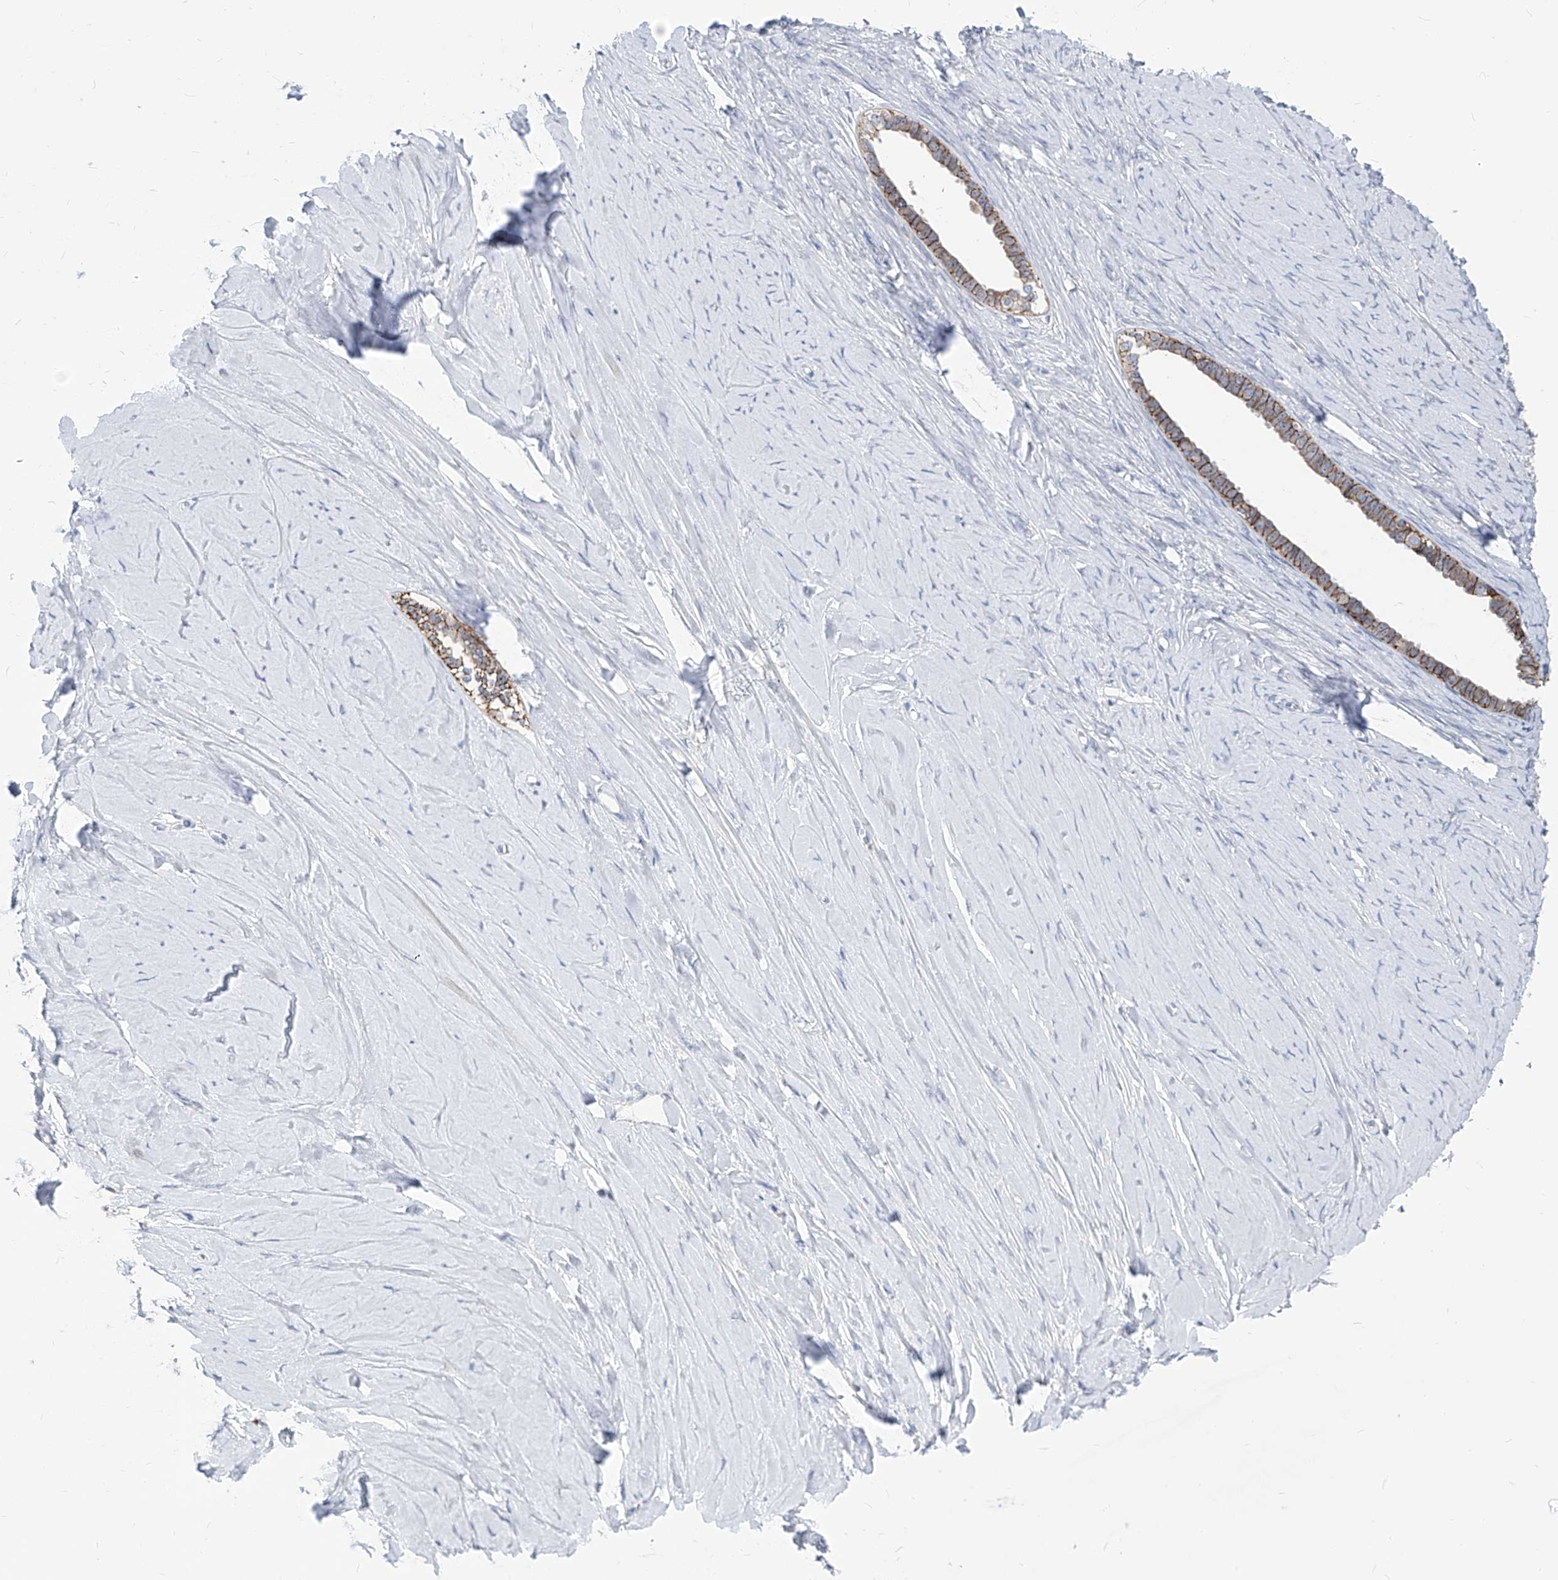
{"staining": {"intensity": "moderate", "quantity": ">75%", "location": "cytoplasmic/membranous"}, "tissue": "ovarian cancer", "cell_type": "Tumor cells", "image_type": "cancer", "snomed": [{"axis": "morphology", "description": "Cystadenocarcinoma, serous, NOS"}, {"axis": "topography", "description": "Ovary"}], "caption": "An IHC image of tumor tissue is shown. Protein staining in brown highlights moderate cytoplasmic/membranous positivity in ovarian cancer within tumor cells. (DAB (3,3'-diaminobenzidine) IHC with brightfield microscopy, high magnification).", "gene": "AGPS", "patient": {"sex": "female", "age": 79}}